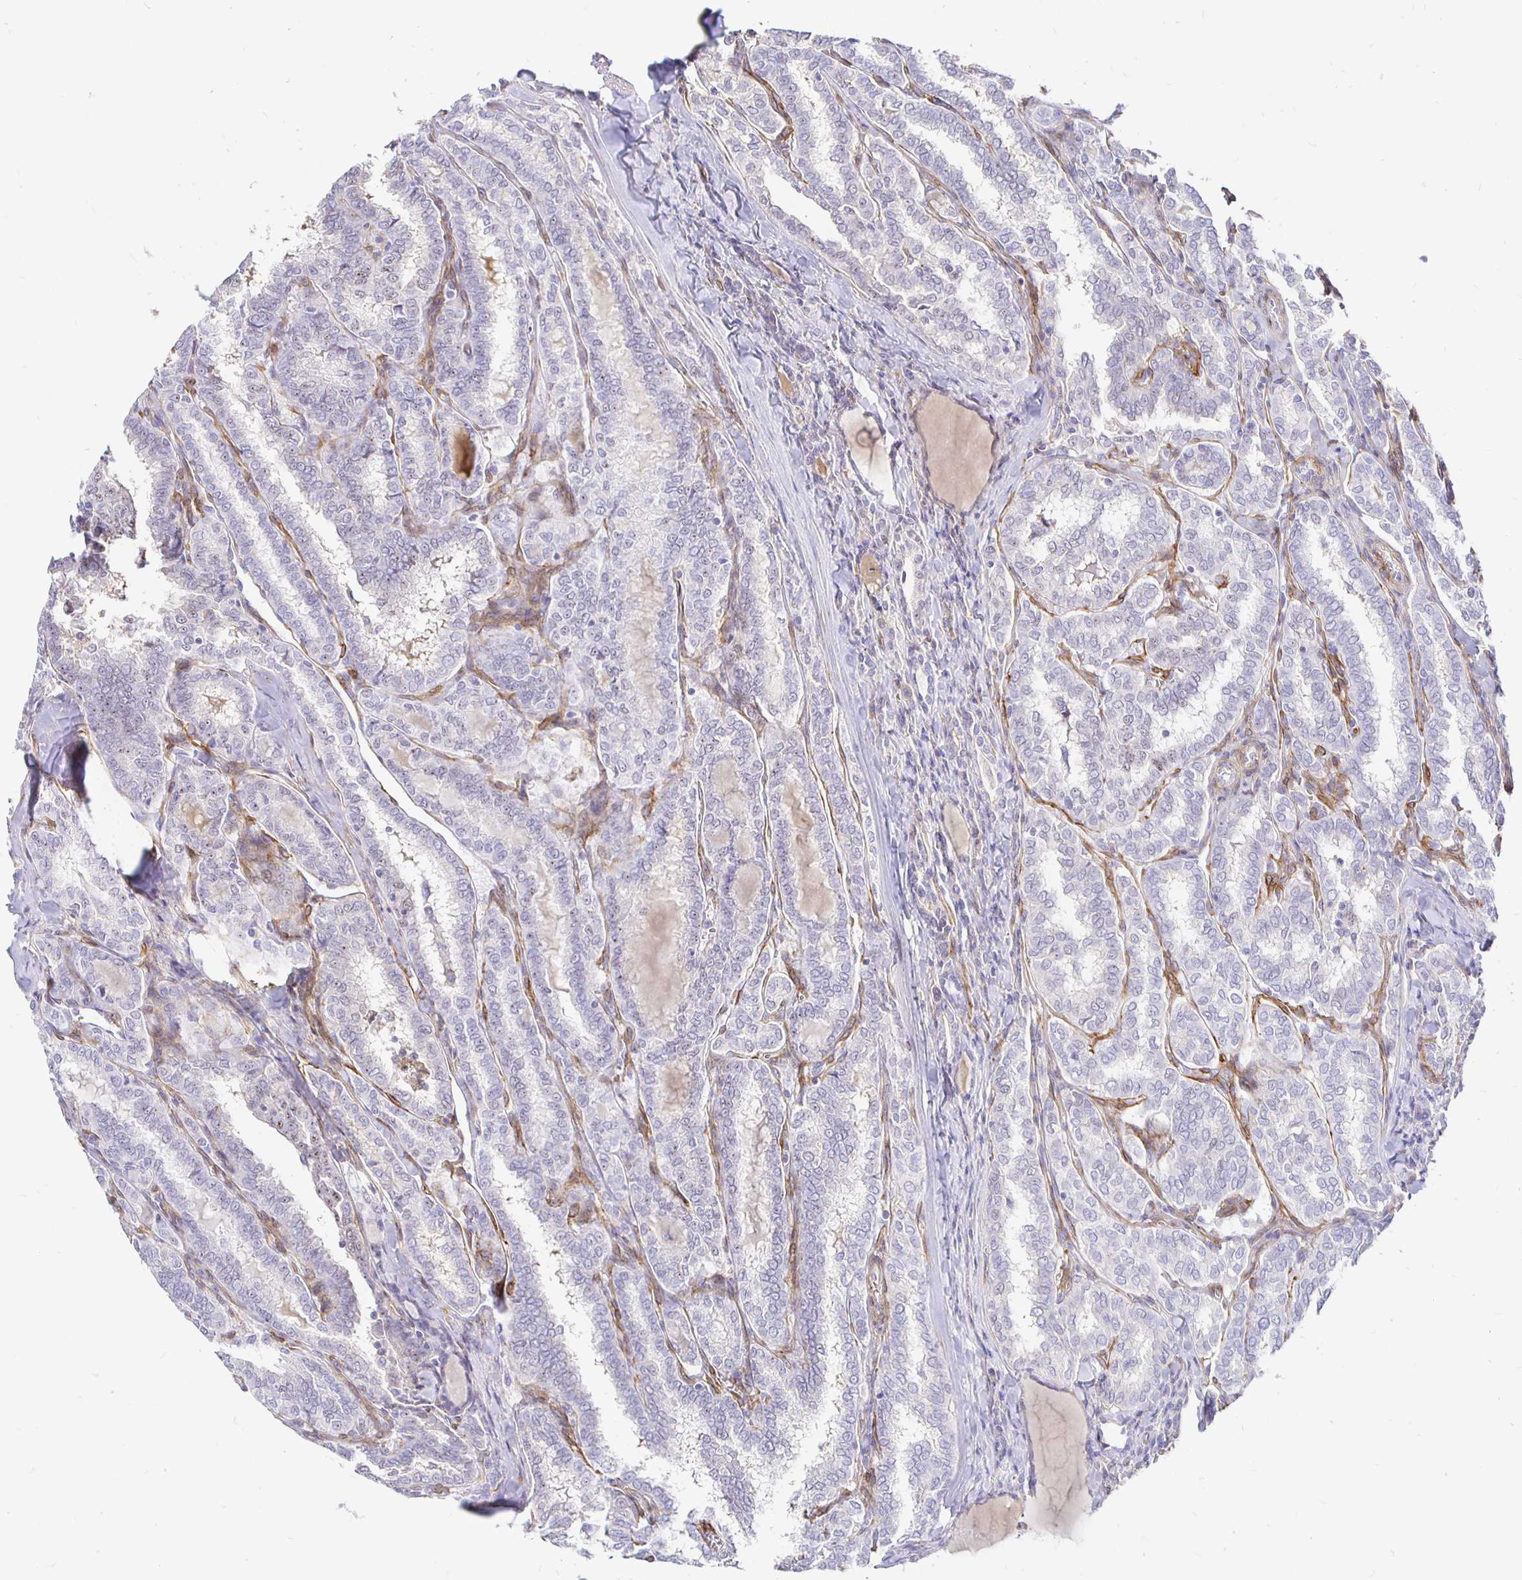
{"staining": {"intensity": "negative", "quantity": "none", "location": "none"}, "tissue": "thyroid cancer", "cell_type": "Tumor cells", "image_type": "cancer", "snomed": [{"axis": "morphology", "description": "Papillary adenocarcinoma, NOS"}, {"axis": "topography", "description": "Thyroid gland"}], "caption": "Papillary adenocarcinoma (thyroid) was stained to show a protein in brown. There is no significant positivity in tumor cells.", "gene": "PALM2AKAP2", "patient": {"sex": "female", "age": 30}}